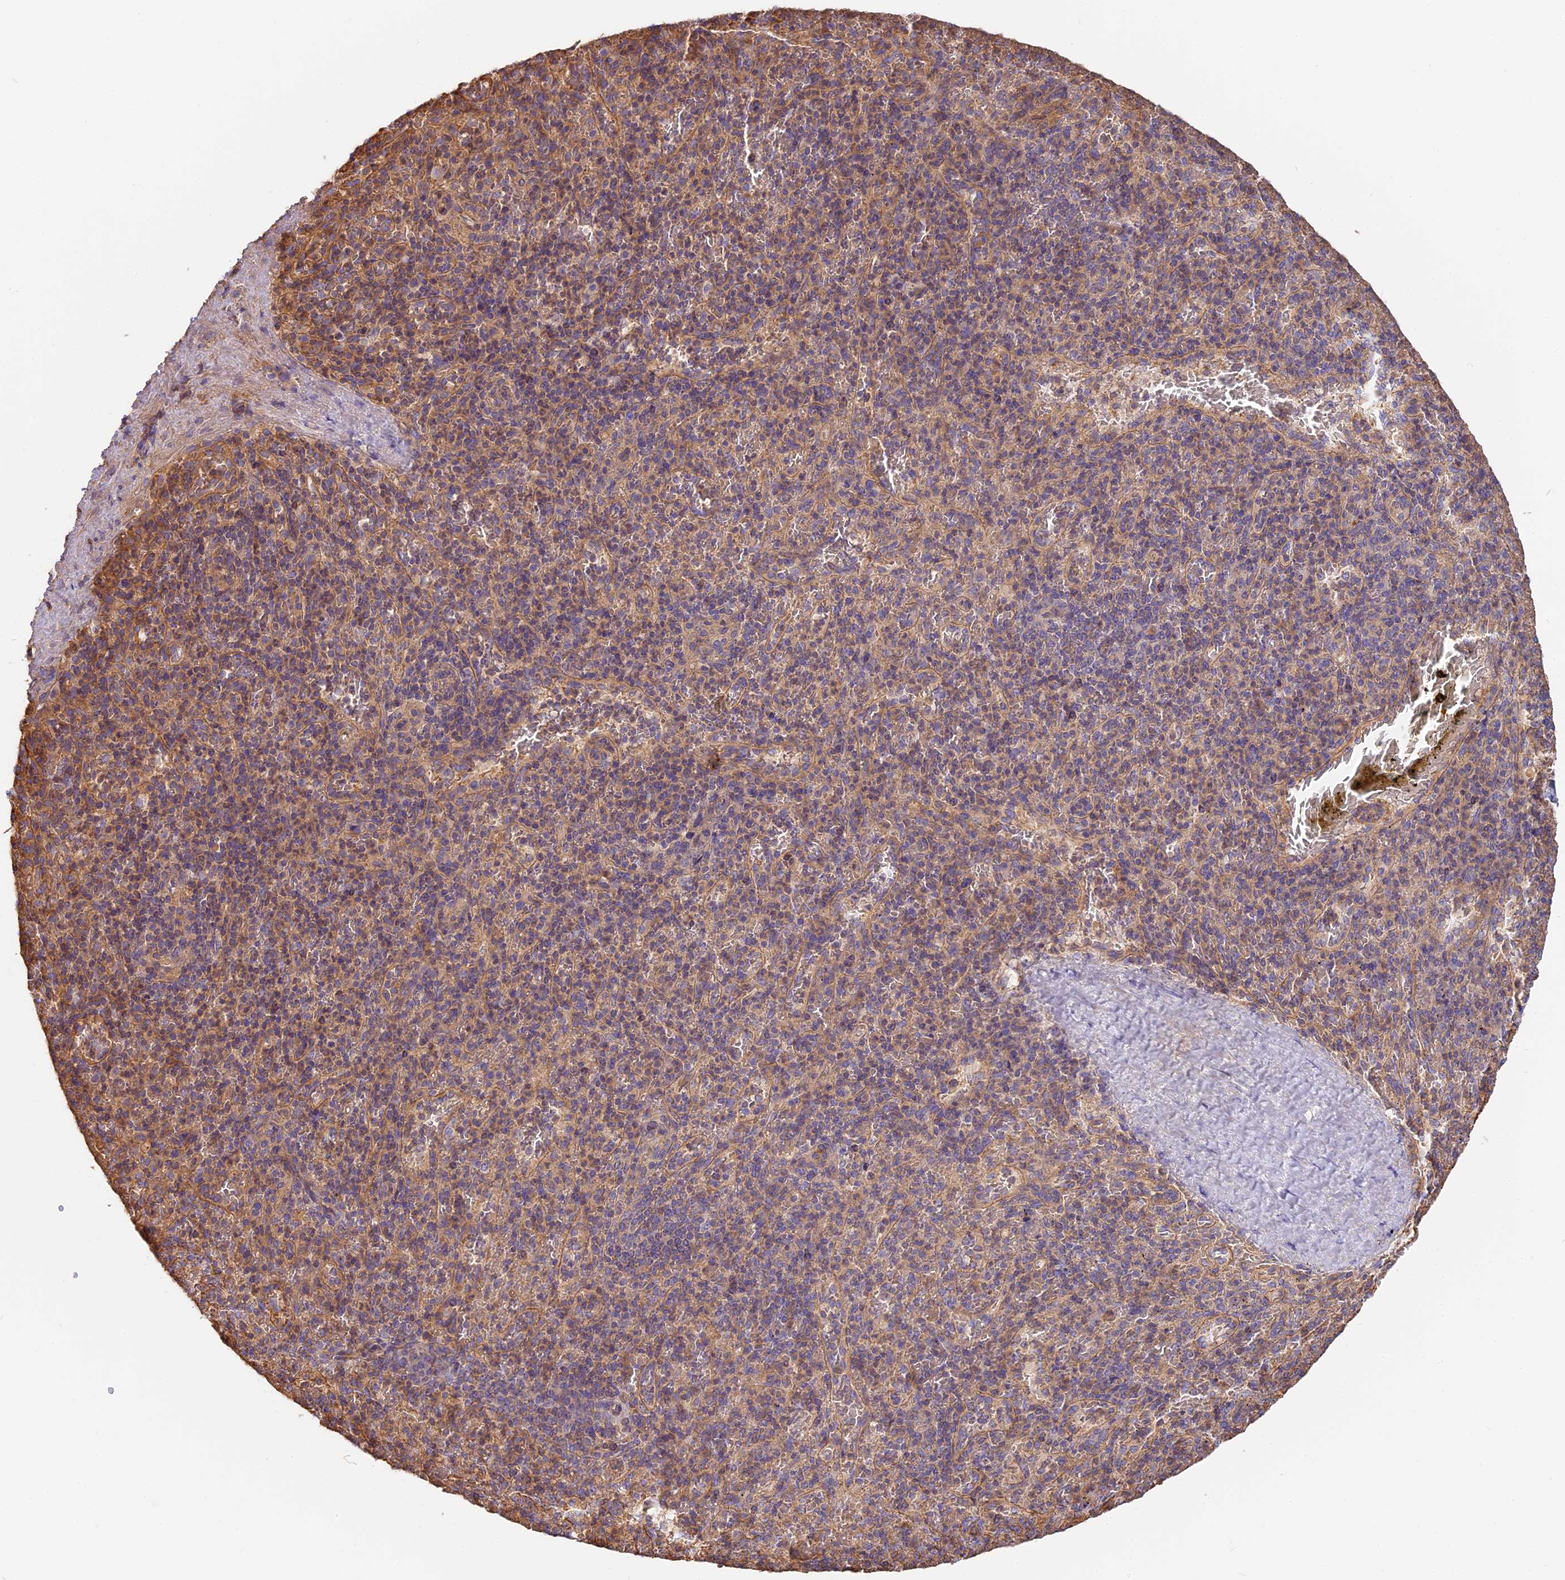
{"staining": {"intensity": "weak", "quantity": "<25%", "location": "cytoplasmic/membranous"}, "tissue": "spleen", "cell_type": "Cells in red pulp", "image_type": "normal", "snomed": [{"axis": "morphology", "description": "Normal tissue, NOS"}, {"axis": "topography", "description": "Spleen"}], "caption": "DAB immunohistochemical staining of unremarkable human spleen displays no significant staining in cells in red pulp. (DAB immunohistochemistry visualized using brightfield microscopy, high magnification).", "gene": "VPS18", "patient": {"sex": "male", "age": 82}}